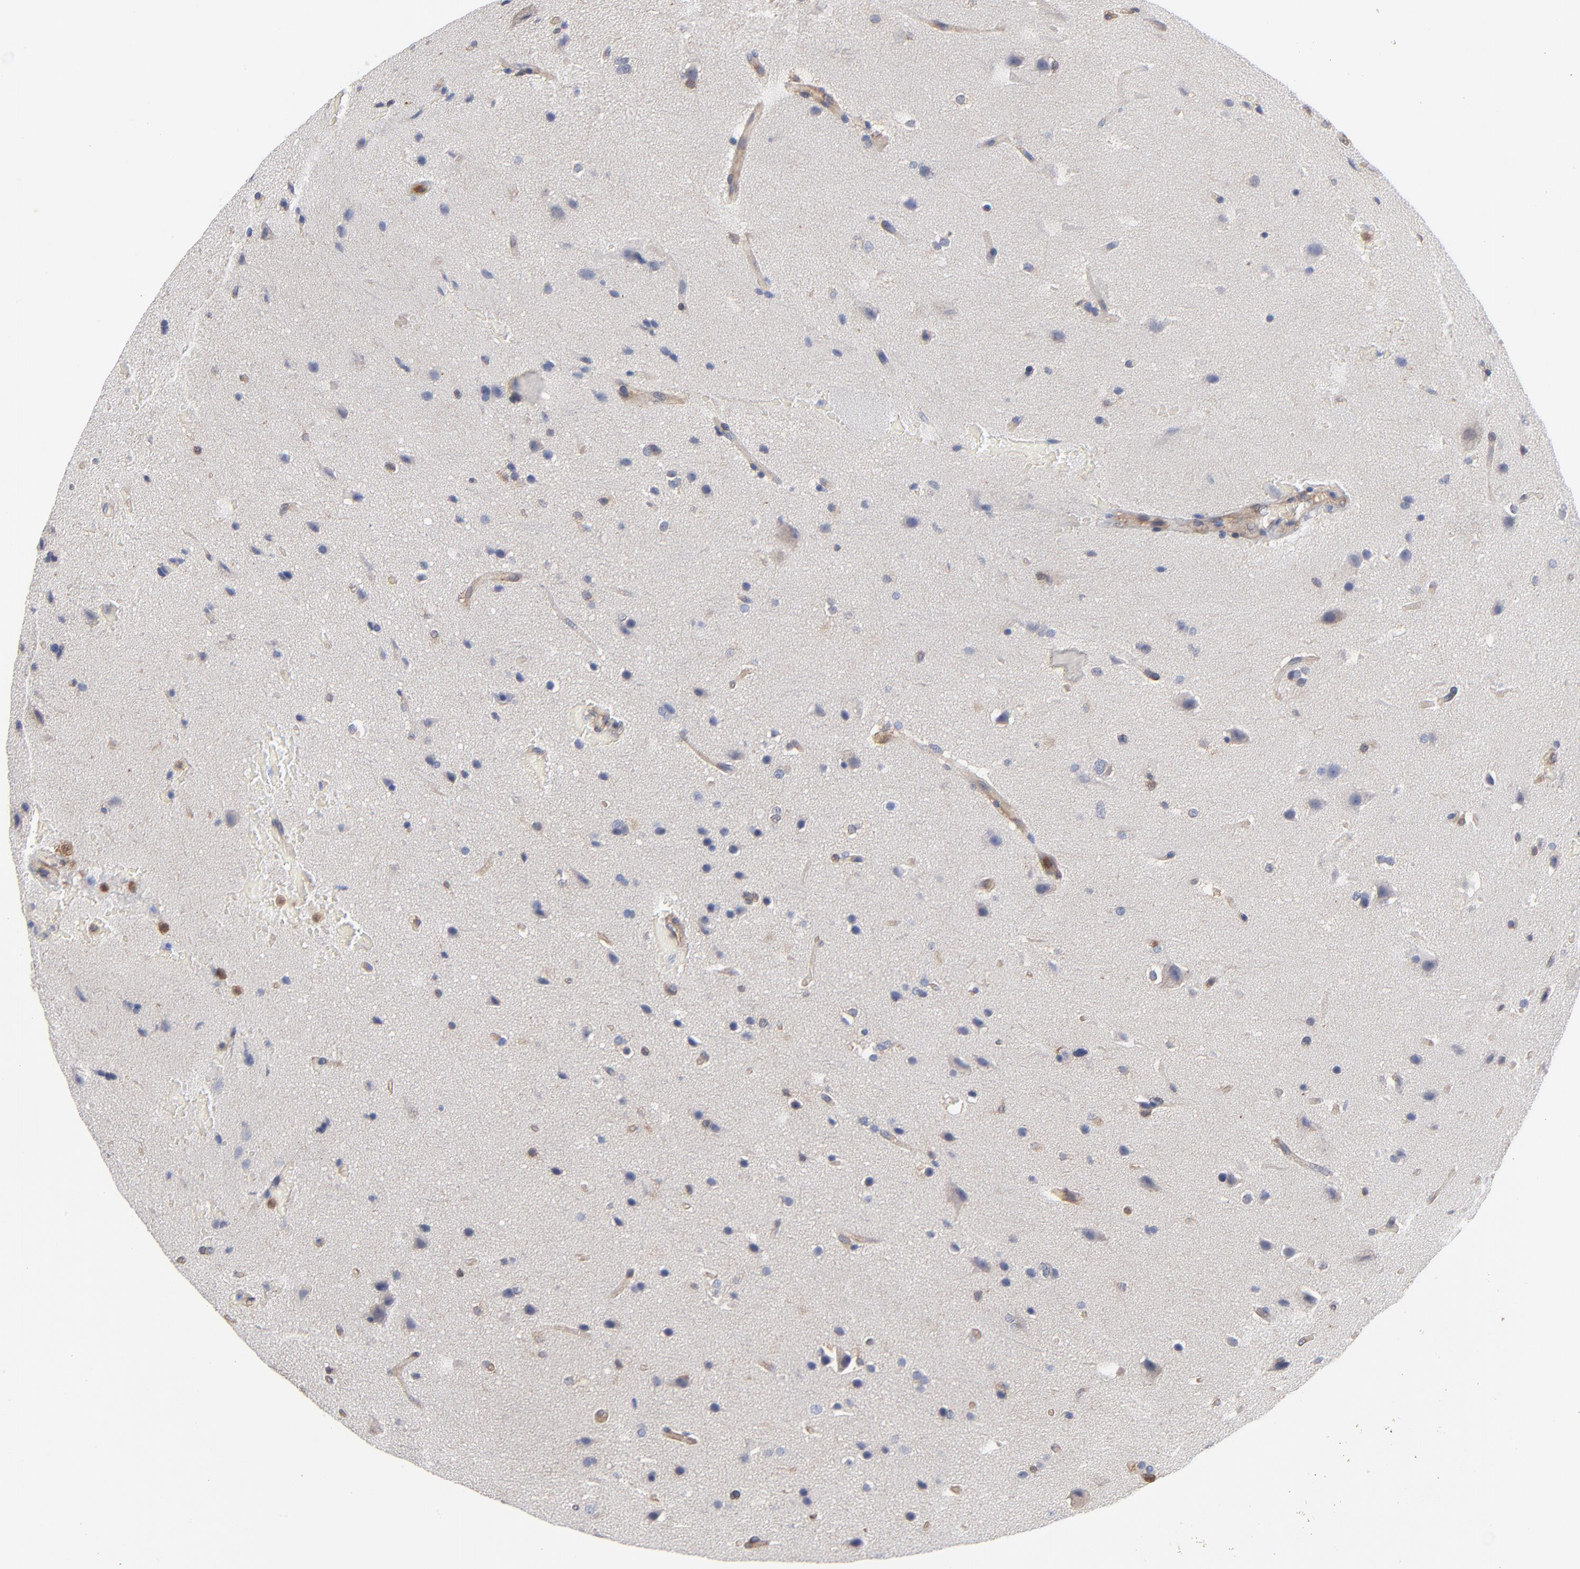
{"staining": {"intensity": "negative", "quantity": "none", "location": "none"}, "tissue": "glioma", "cell_type": "Tumor cells", "image_type": "cancer", "snomed": [{"axis": "morphology", "description": "Glioma, malignant, Low grade"}, {"axis": "topography", "description": "Cerebral cortex"}], "caption": "This is an IHC histopathology image of human malignant glioma (low-grade). There is no staining in tumor cells.", "gene": "ARHGEF6", "patient": {"sex": "female", "age": 47}}